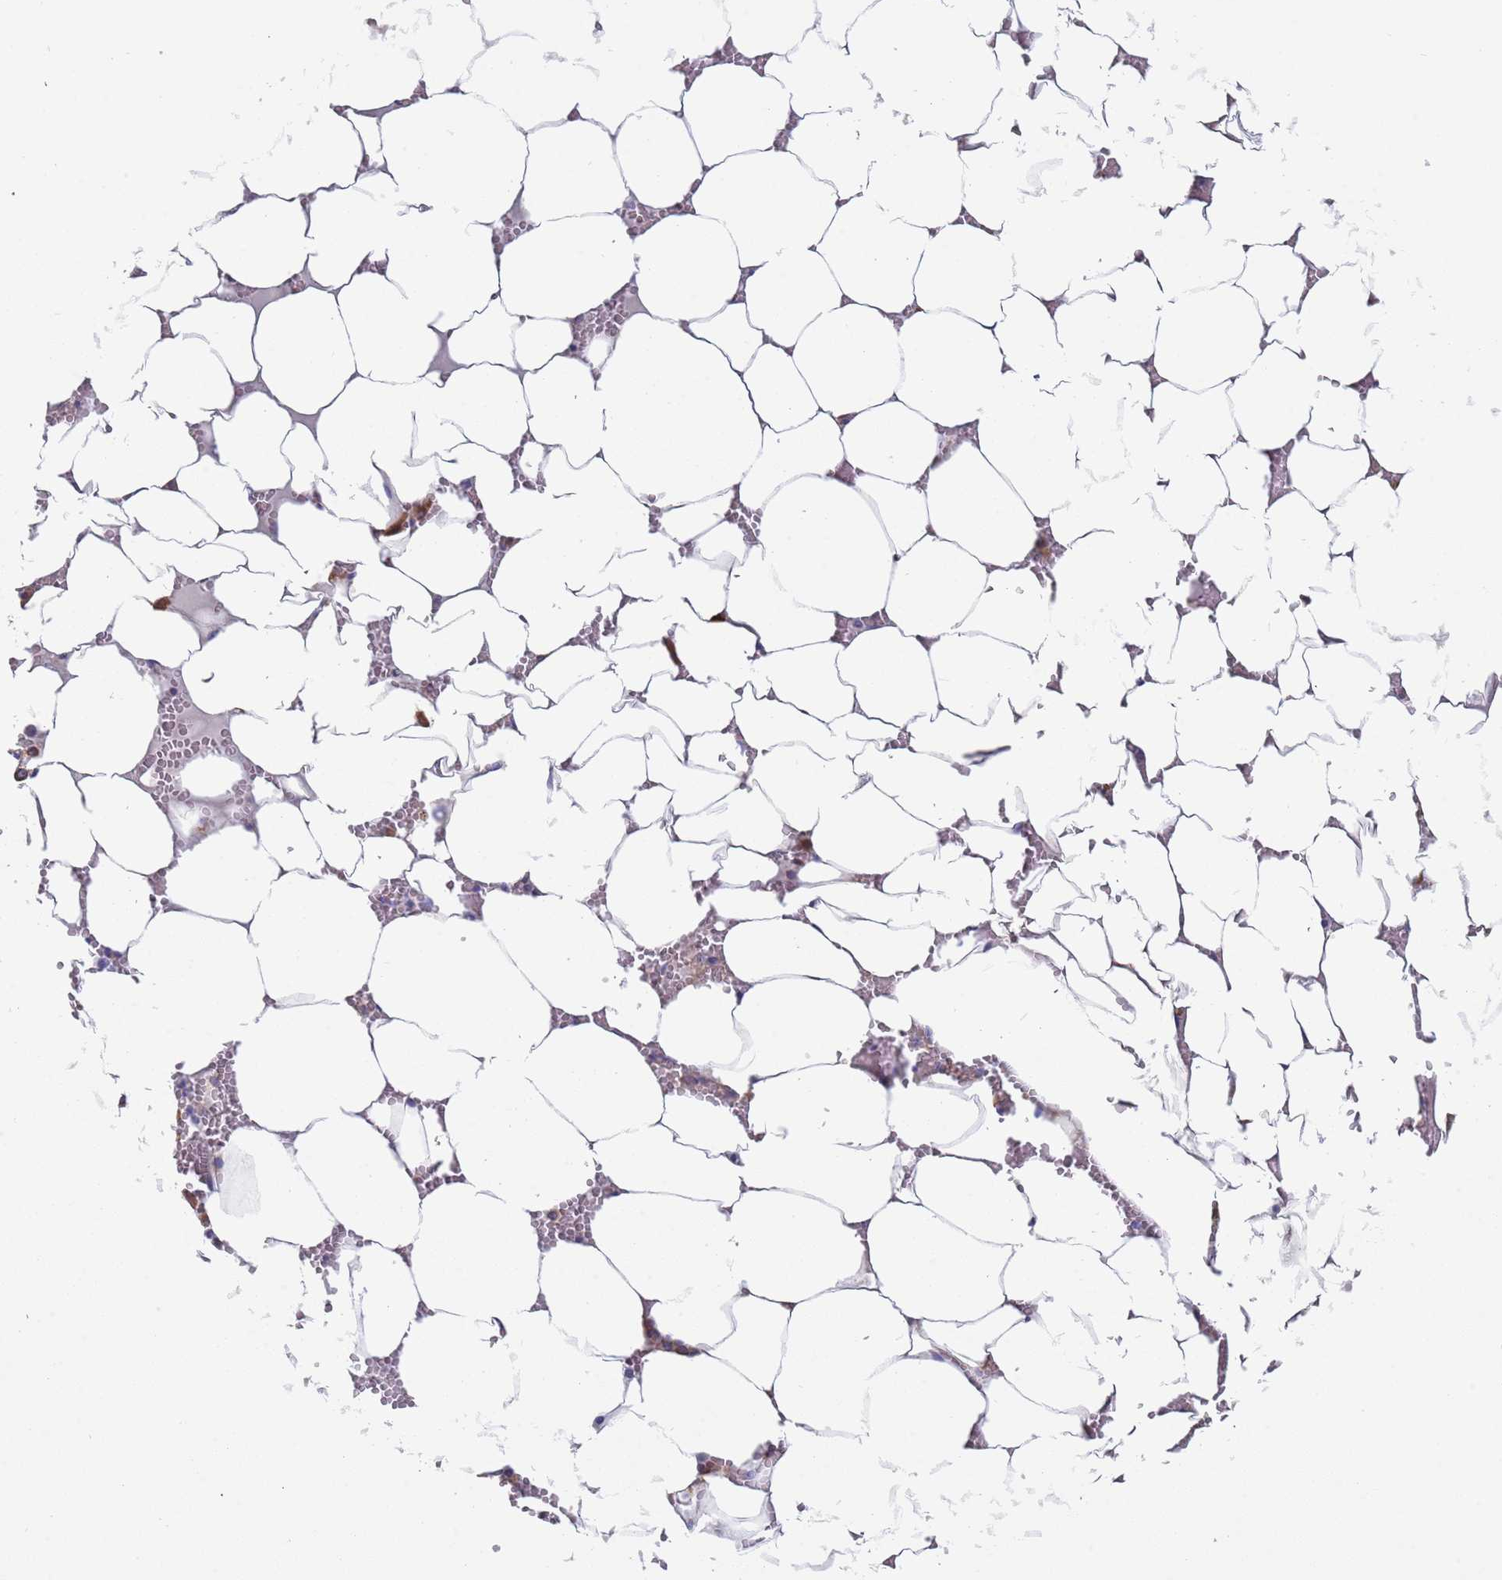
{"staining": {"intensity": "negative", "quantity": "none", "location": "none"}, "tissue": "bone marrow", "cell_type": "Hematopoietic cells", "image_type": "normal", "snomed": [{"axis": "morphology", "description": "Normal tissue, NOS"}, {"axis": "topography", "description": "Bone marrow"}], "caption": "Human bone marrow stained for a protein using immunohistochemistry shows no positivity in hematopoietic cells.", "gene": "ENSG00000286098", "patient": {"sex": "male", "age": 70}}